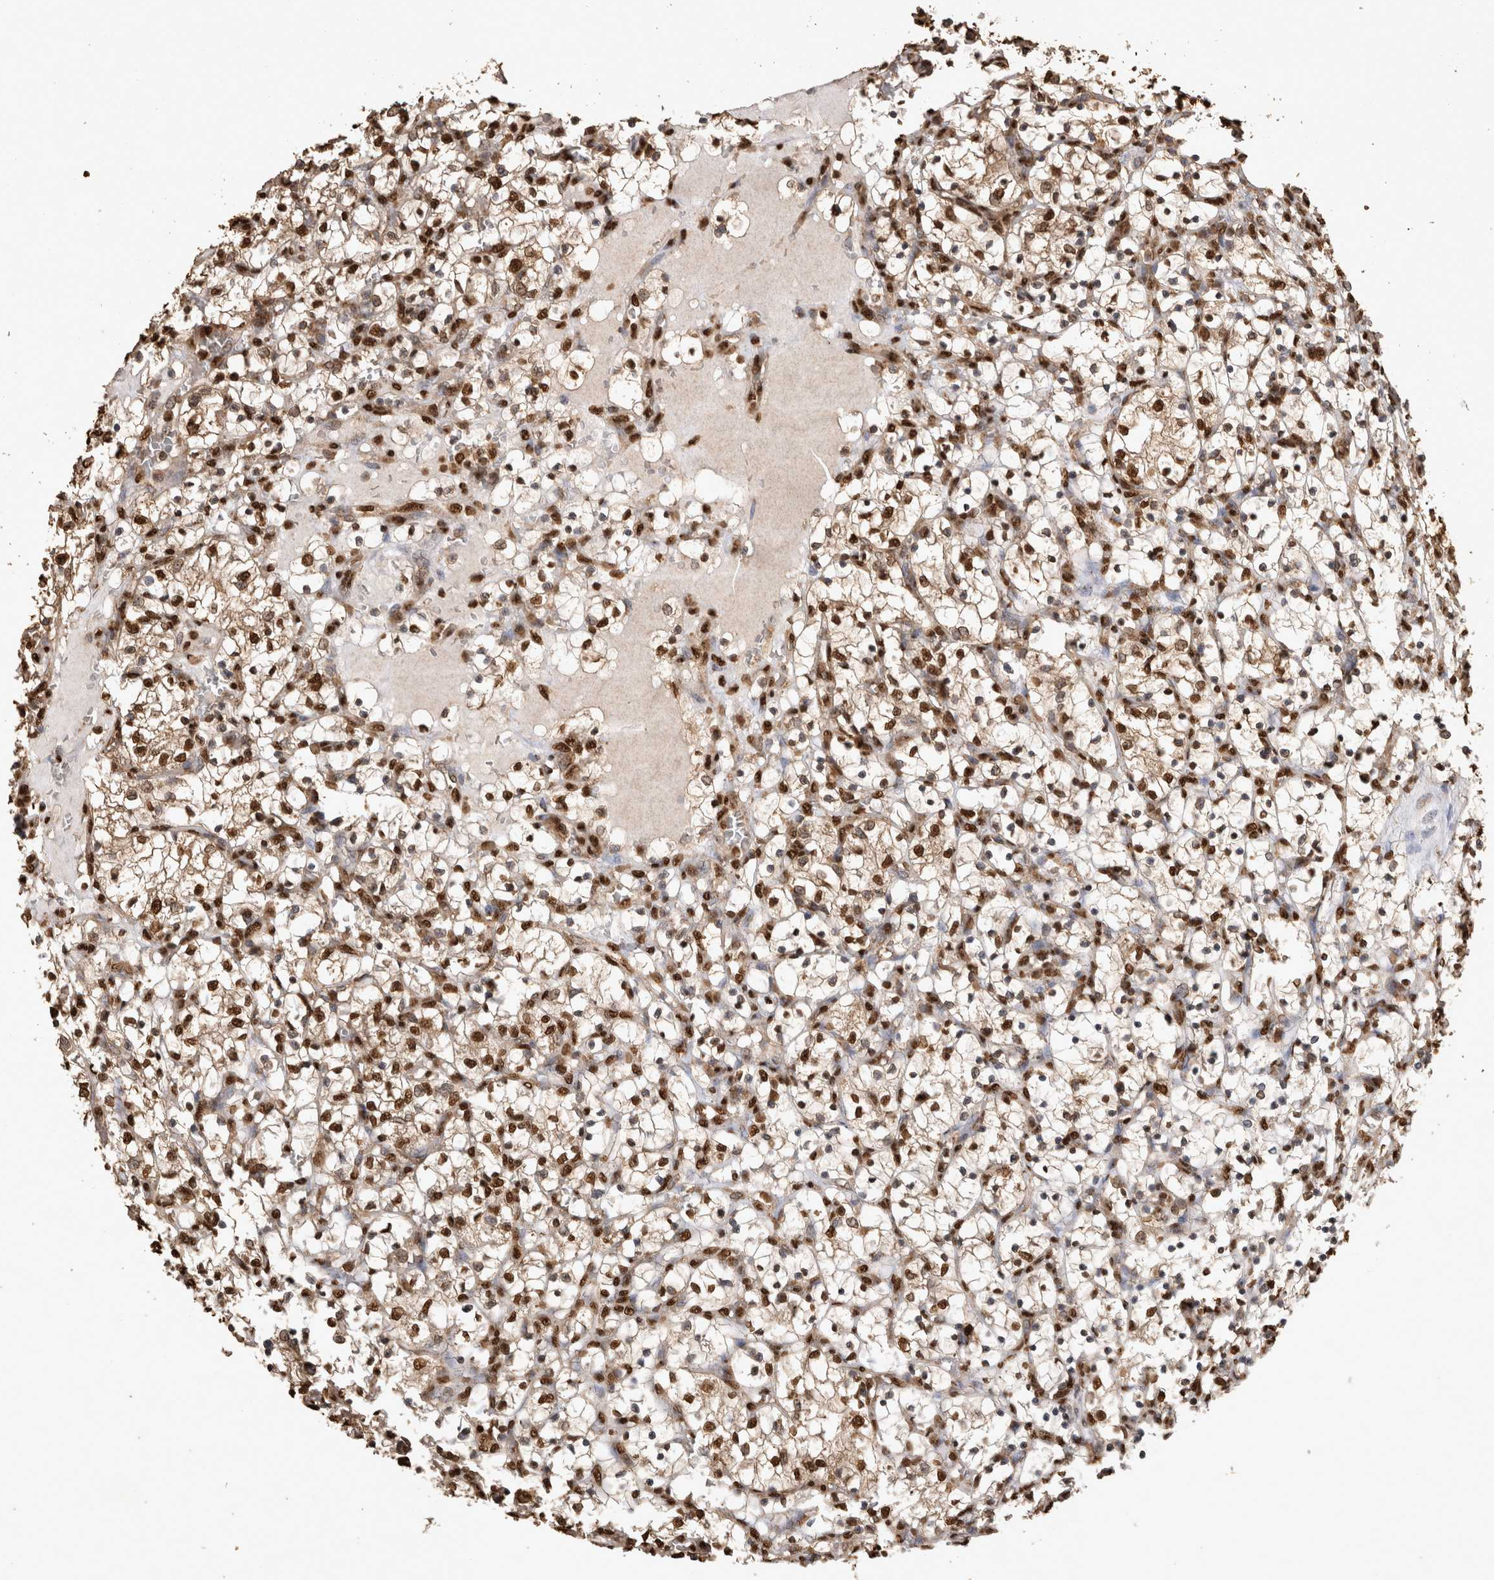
{"staining": {"intensity": "moderate", "quantity": ">75%", "location": "nuclear"}, "tissue": "renal cancer", "cell_type": "Tumor cells", "image_type": "cancer", "snomed": [{"axis": "morphology", "description": "Adenocarcinoma, NOS"}, {"axis": "topography", "description": "Kidney"}], "caption": "Human renal cancer stained for a protein (brown) demonstrates moderate nuclear positive expression in about >75% of tumor cells.", "gene": "OAS2", "patient": {"sex": "female", "age": 69}}